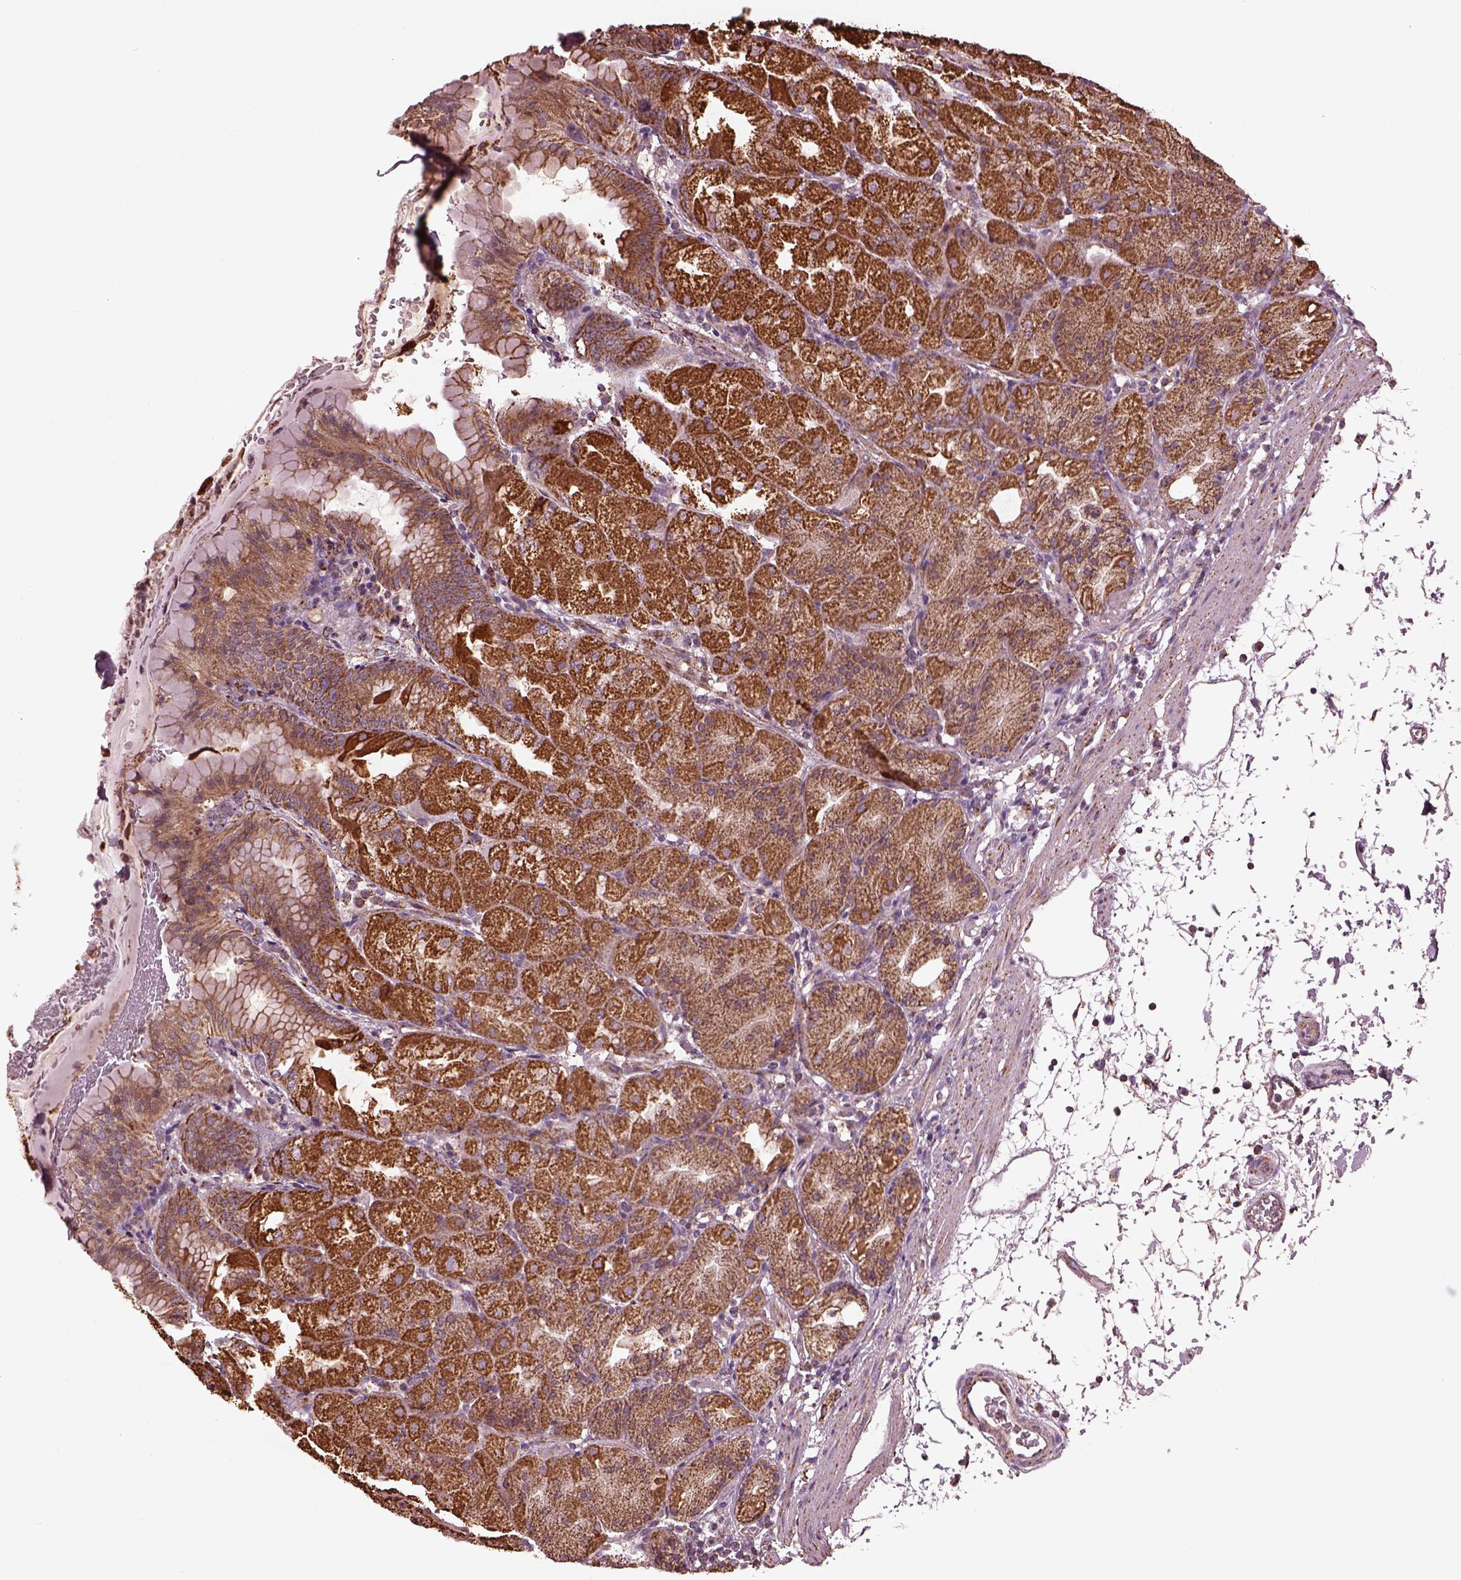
{"staining": {"intensity": "strong", "quantity": ">75%", "location": "cytoplasmic/membranous"}, "tissue": "stomach", "cell_type": "Glandular cells", "image_type": "normal", "snomed": [{"axis": "morphology", "description": "Normal tissue, NOS"}, {"axis": "topography", "description": "Stomach, upper"}, {"axis": "topography", "description": "Stomach"}, {"axis": "topography", "description": "Stomach, lower"}], "caption": "IHC (DAB (3,3'-diaminobenzidine)) staining of unremarkable stomach demonstrates strong cytoplasmic/membranous protein staining in approximately >75% of glandular cells.", "gene": "TMEM254", "patient": {"sex": "male", "age": 62}}